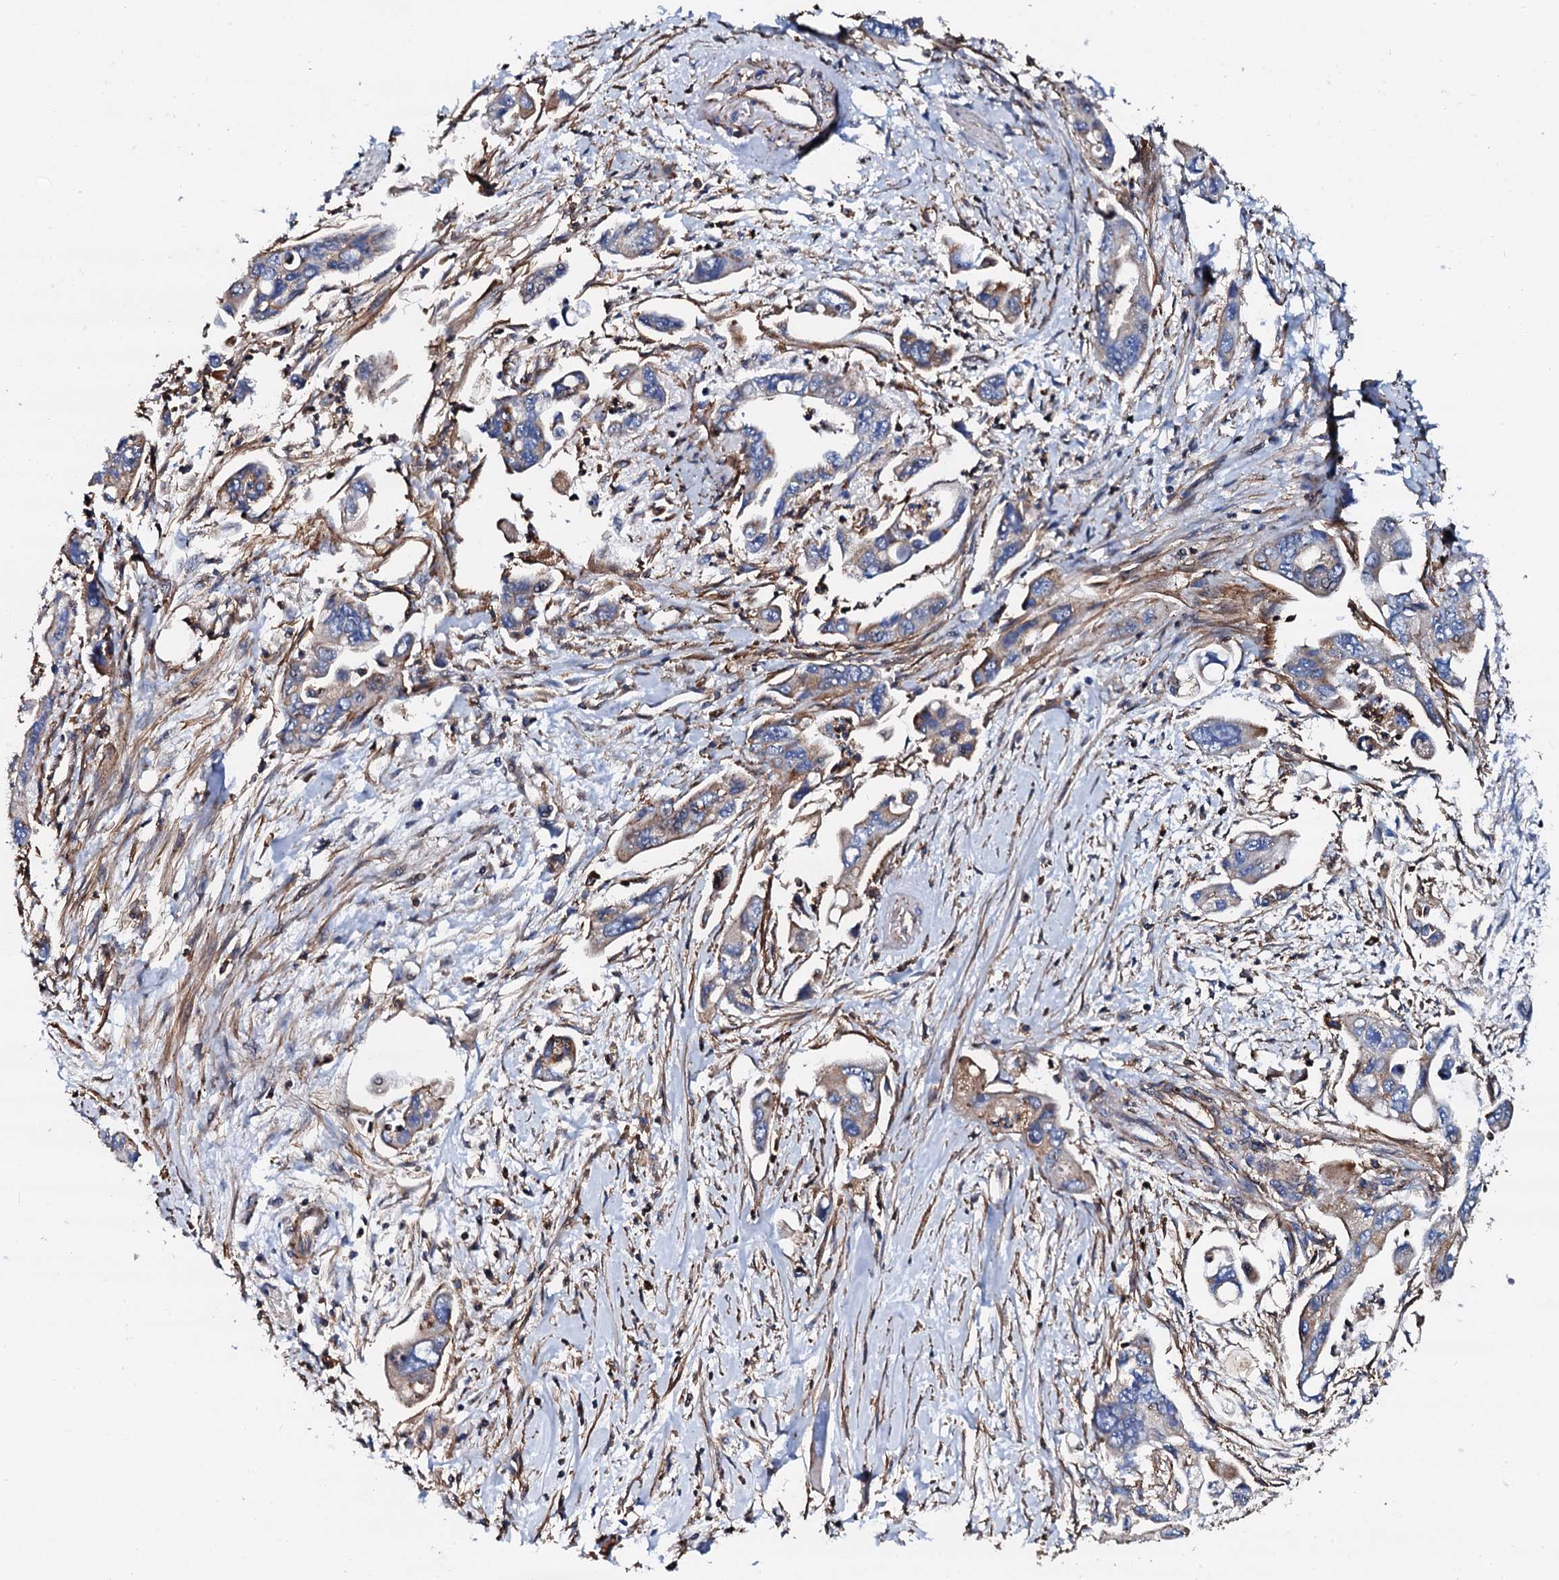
{"staining": {"intensity": "moderate", "quantity": "<25%", "location": "cytoplasmic/membranous"}, "tissue": "pancreatic cancer", "cell_type": "Tumor cells", "image_type": "cancer", "snomed": [{"axis": "morphology", "description": "Adenocarcinoma, NOS"}, {"axis": "topography", "description": "Pancreas"}], "caption": "A micrograph of pancreatic cancer (adenocarcinoma) stained for a protein exhibits moderate cytoplasmic/membranous brown staining in tumor cells. (DAB = brown stain, brightfield microscopy at high magnification).", "gene": "INTS10", "patient": {"sex": "male", "age": 70}}